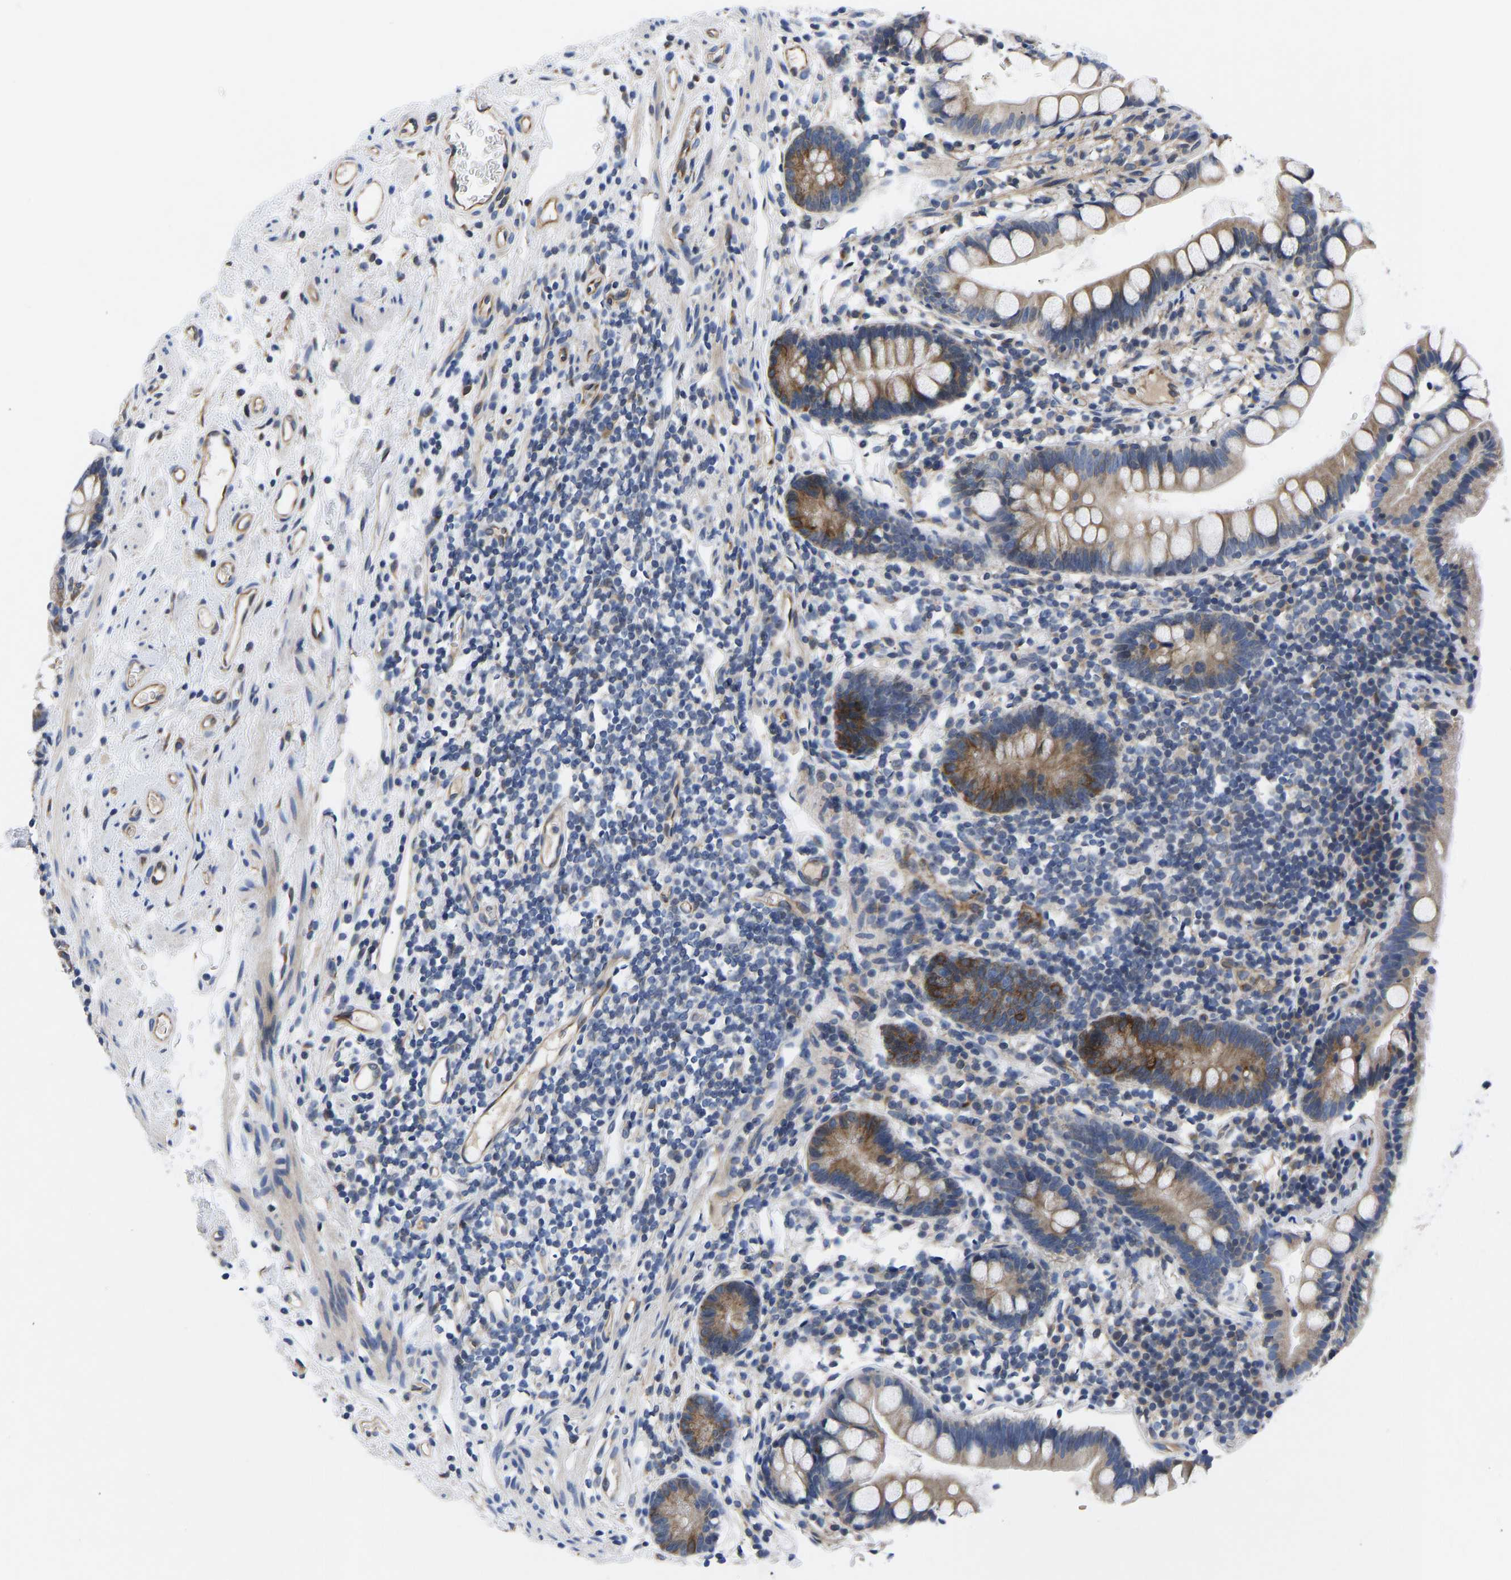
{"staining": {"intensity": "moderate", "quantity": "25%-75%", "location": "cytoplasmic/membranous"}, "tissue": "small intestine", "cell_type": "Glandular cells", "image_type": "normal", "snomed": [{"axis": "morphology", "description": "Normal tissue, NOS"}, {"axis": "topography", "description": "Small intestine"}], "caption": "Immunohistochemistry (IHC) photomicrograph of unremarkable human small intestine stained for a protein (brown), which exhibits medium levels of moderate cytoplasmic/membranous expression in about 25%-75% of glandular cells.", "gene": "FRRS1", "patient": {"sex": "female", "age": 84}}